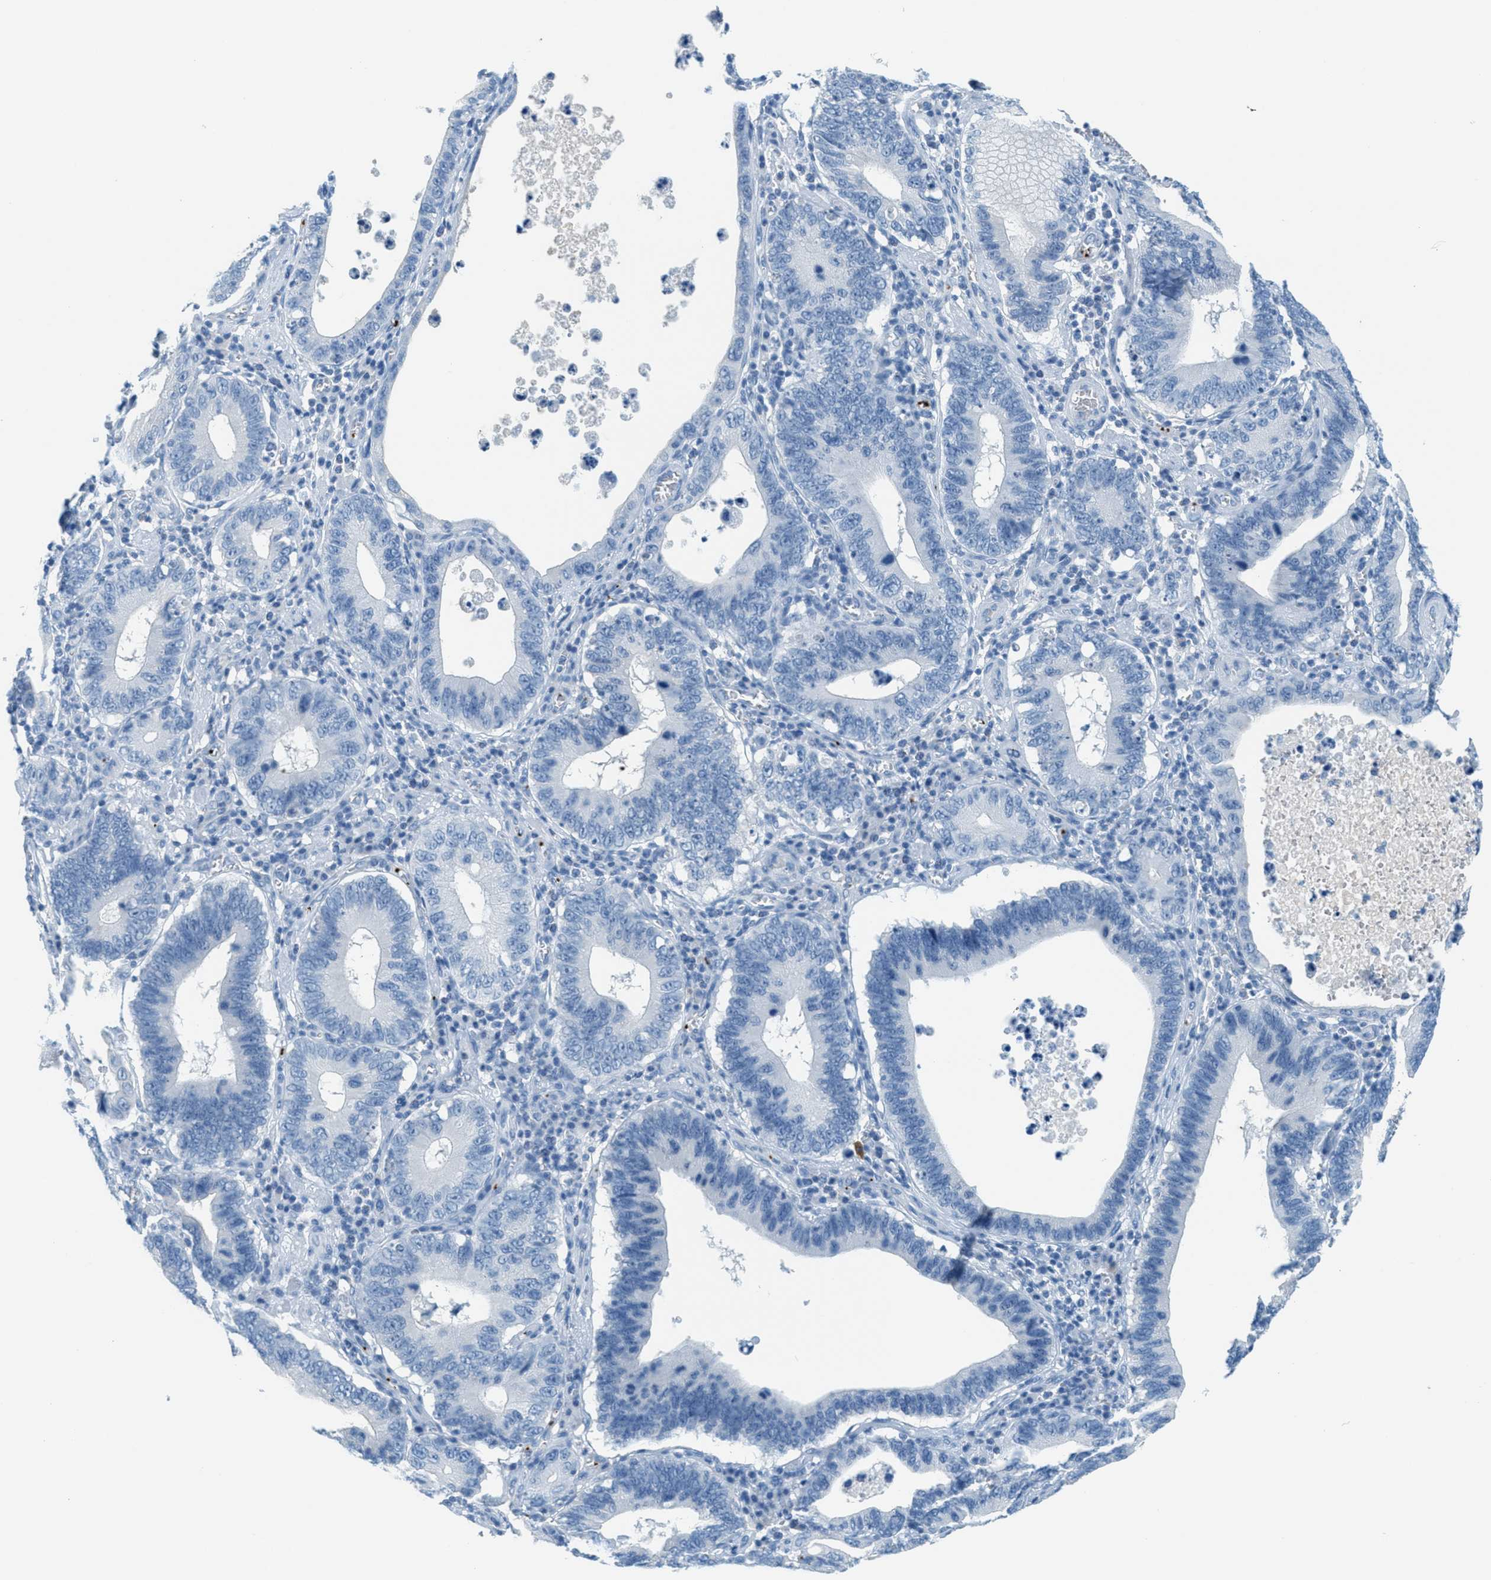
{"staining": {"intensity": "negative", "quantity": "none", "location": "none"}, "tissue": "stomach cancer", "cell_type": "Tumor cells", "image_type": "cancer", "snomed": [{"axis": "morphology", "description": "Adenocarcinoma, NOS"}, {"axis": "topography", "description": "Stomach"}, {"axis": "topography", "description": "Gastric cardia"}], "caption": "Immunohistochemistry of adenocarcinoma (stomach) shows no staining in tumor cells.", "gene": "PPBP", "patient": {"sex": "male", "age": 59}}